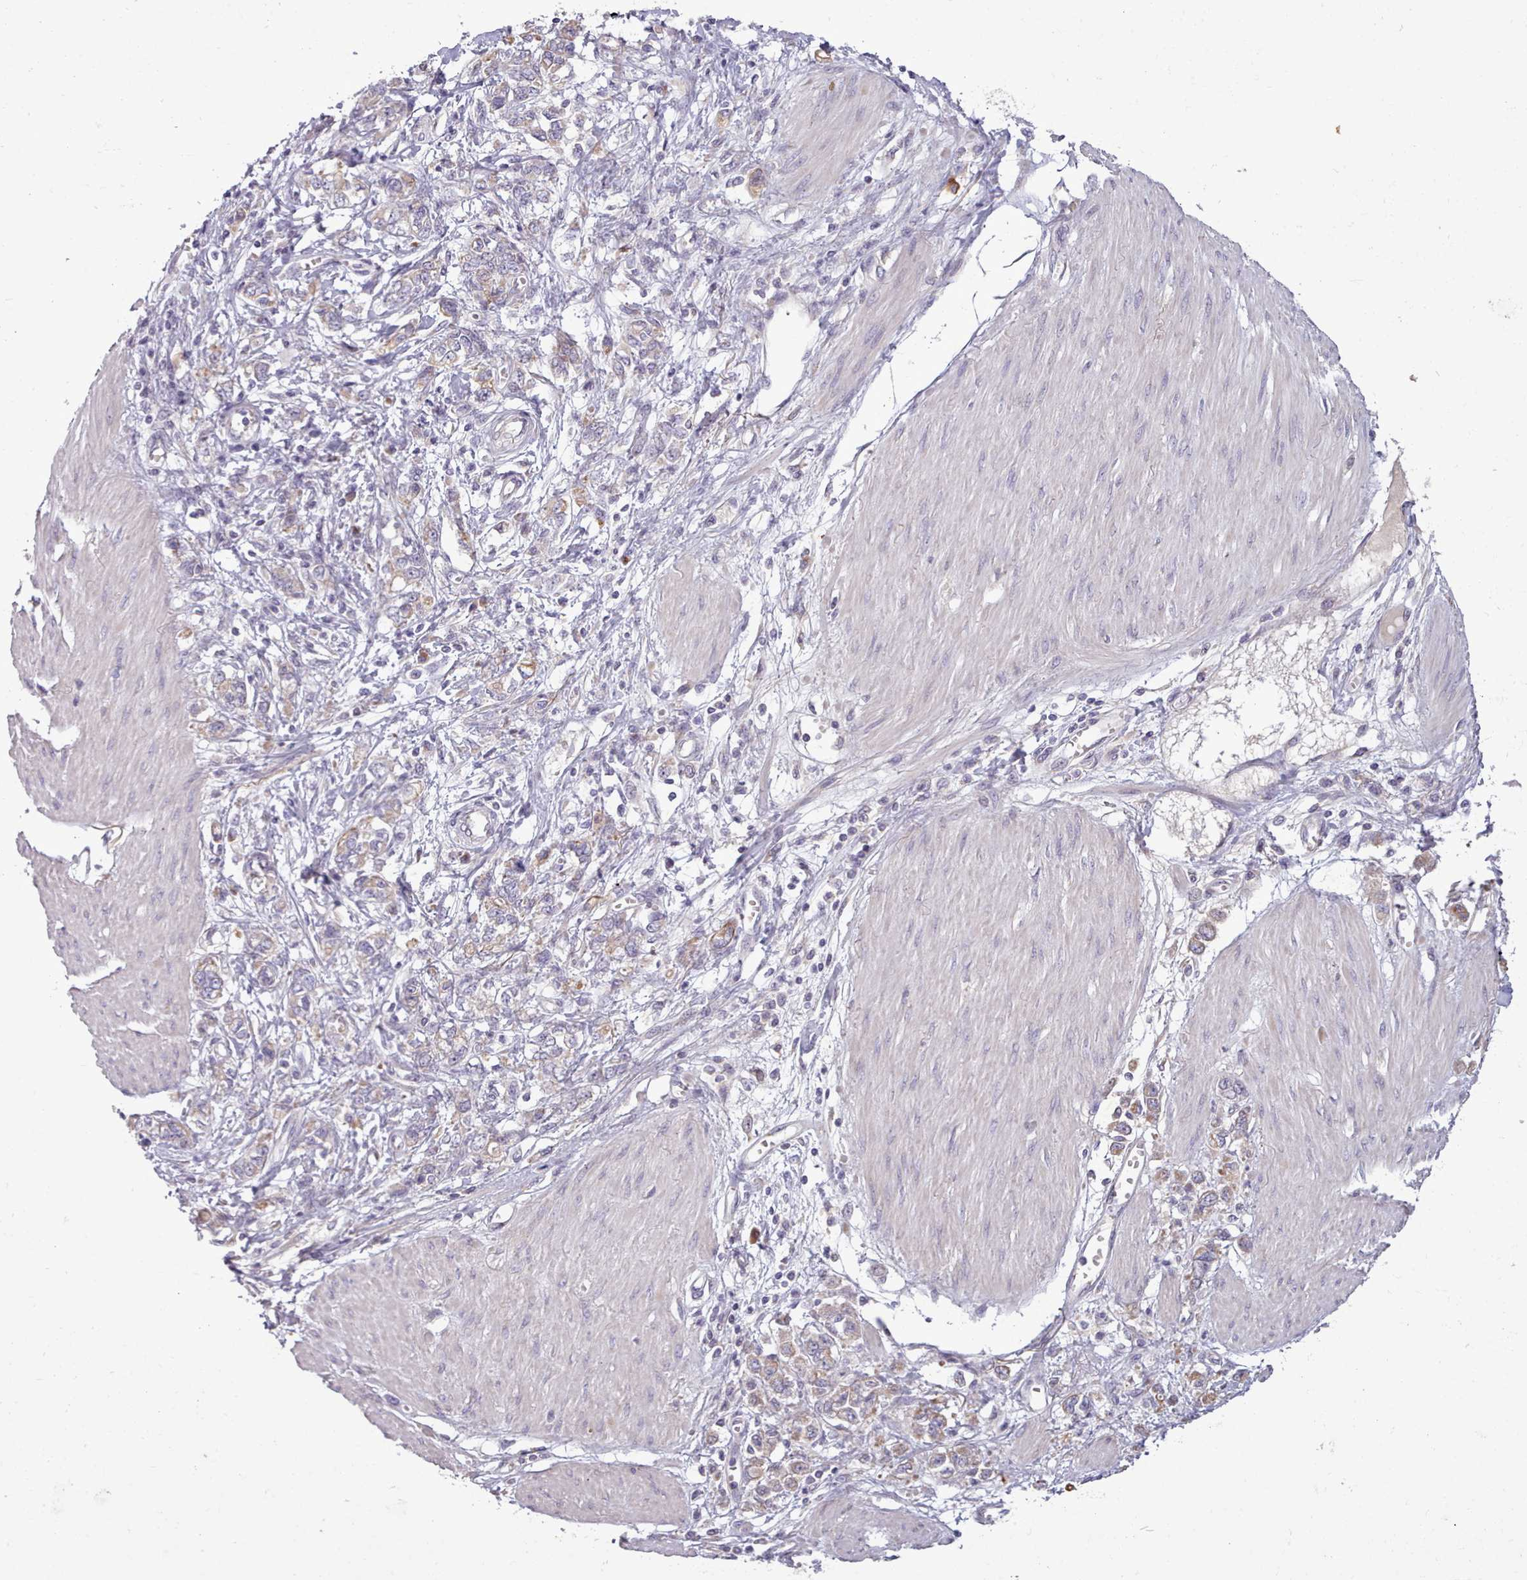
{"staining": {"intensity": "negative", "quantity": "none", "location": "none"}, "tissue": "stomach cancer", "cell_type": "Tumor cells", "image_type": "cancer", "snomed": [{"axis": "morphology", "description": "Adenocarcinoma, NOS"}, {"axis": "topography", "description": "Stomach"}], "caption": "DAB immunohistochemical staining of human stomach adenocarcinoma displays no significant expression in tumor cells. Brightfield microscopy of immunohistochemistry stained with DAB (brown) and hematoxylin (blue), captured at high magnification.", "gene": "NMRK1", "patient": {"sex": "female", "age": 76}}